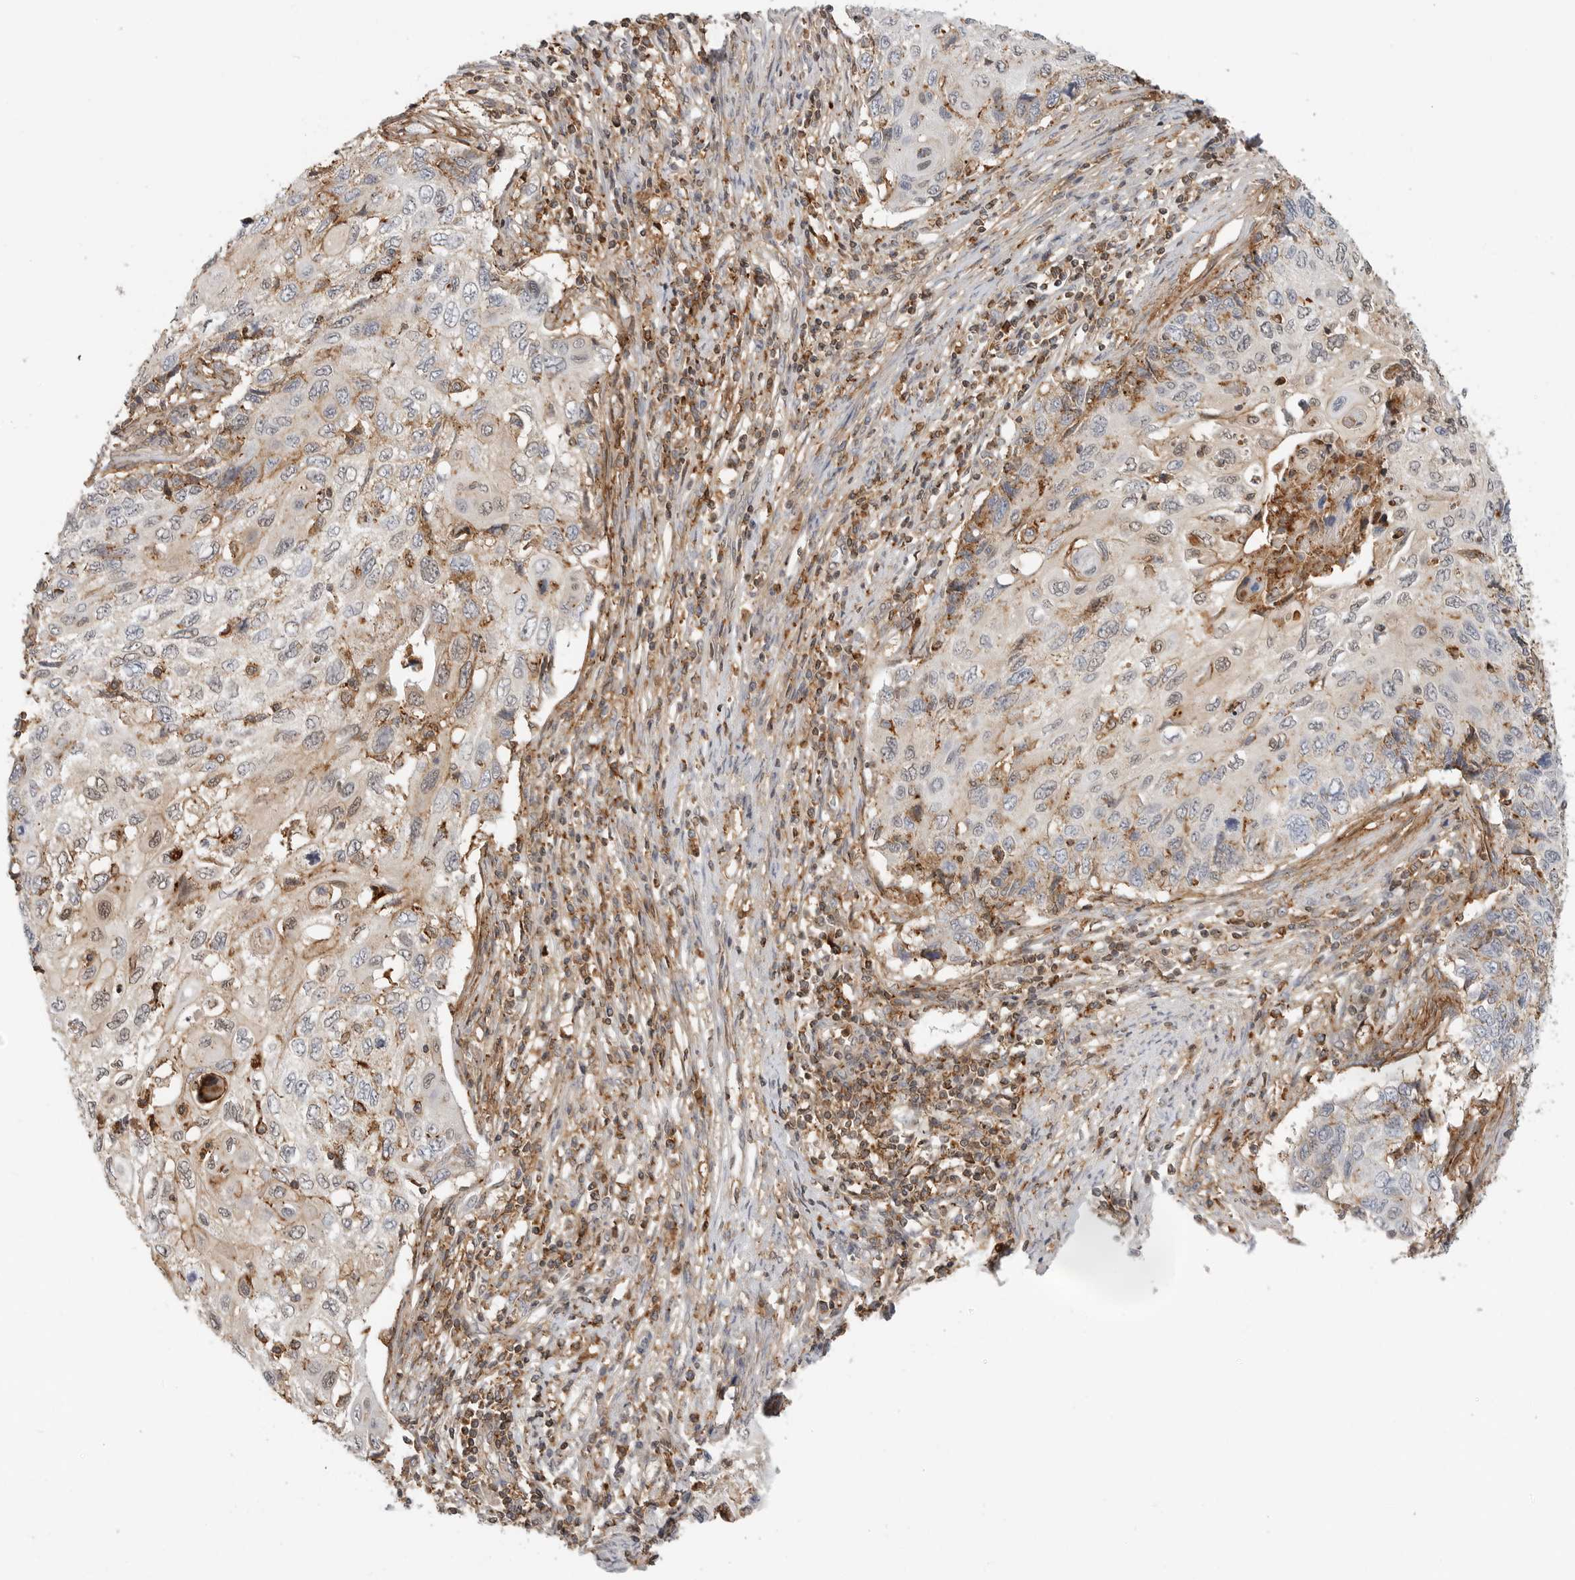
{"staining": {"intensity": "weak", "quantity": "<25%", "location": "cytoplasmic/membranous,nuclear"}, "tissue": "cervical cancer", "cell_type": "Tumor cells", "image_type": "cancer", "snomed": [{"axis": "morphology", "description": "Squamous cell carcinoma, NOS"}, {"axis": "topography", "description": "Cervix"}], "caption": "Histopathology image shows no significant protein expression in tumor cells of cervical cancer (squamous cell carcinoma).", "gene": "ANXA11", "patient": {"sex": "female", "age": 70}}